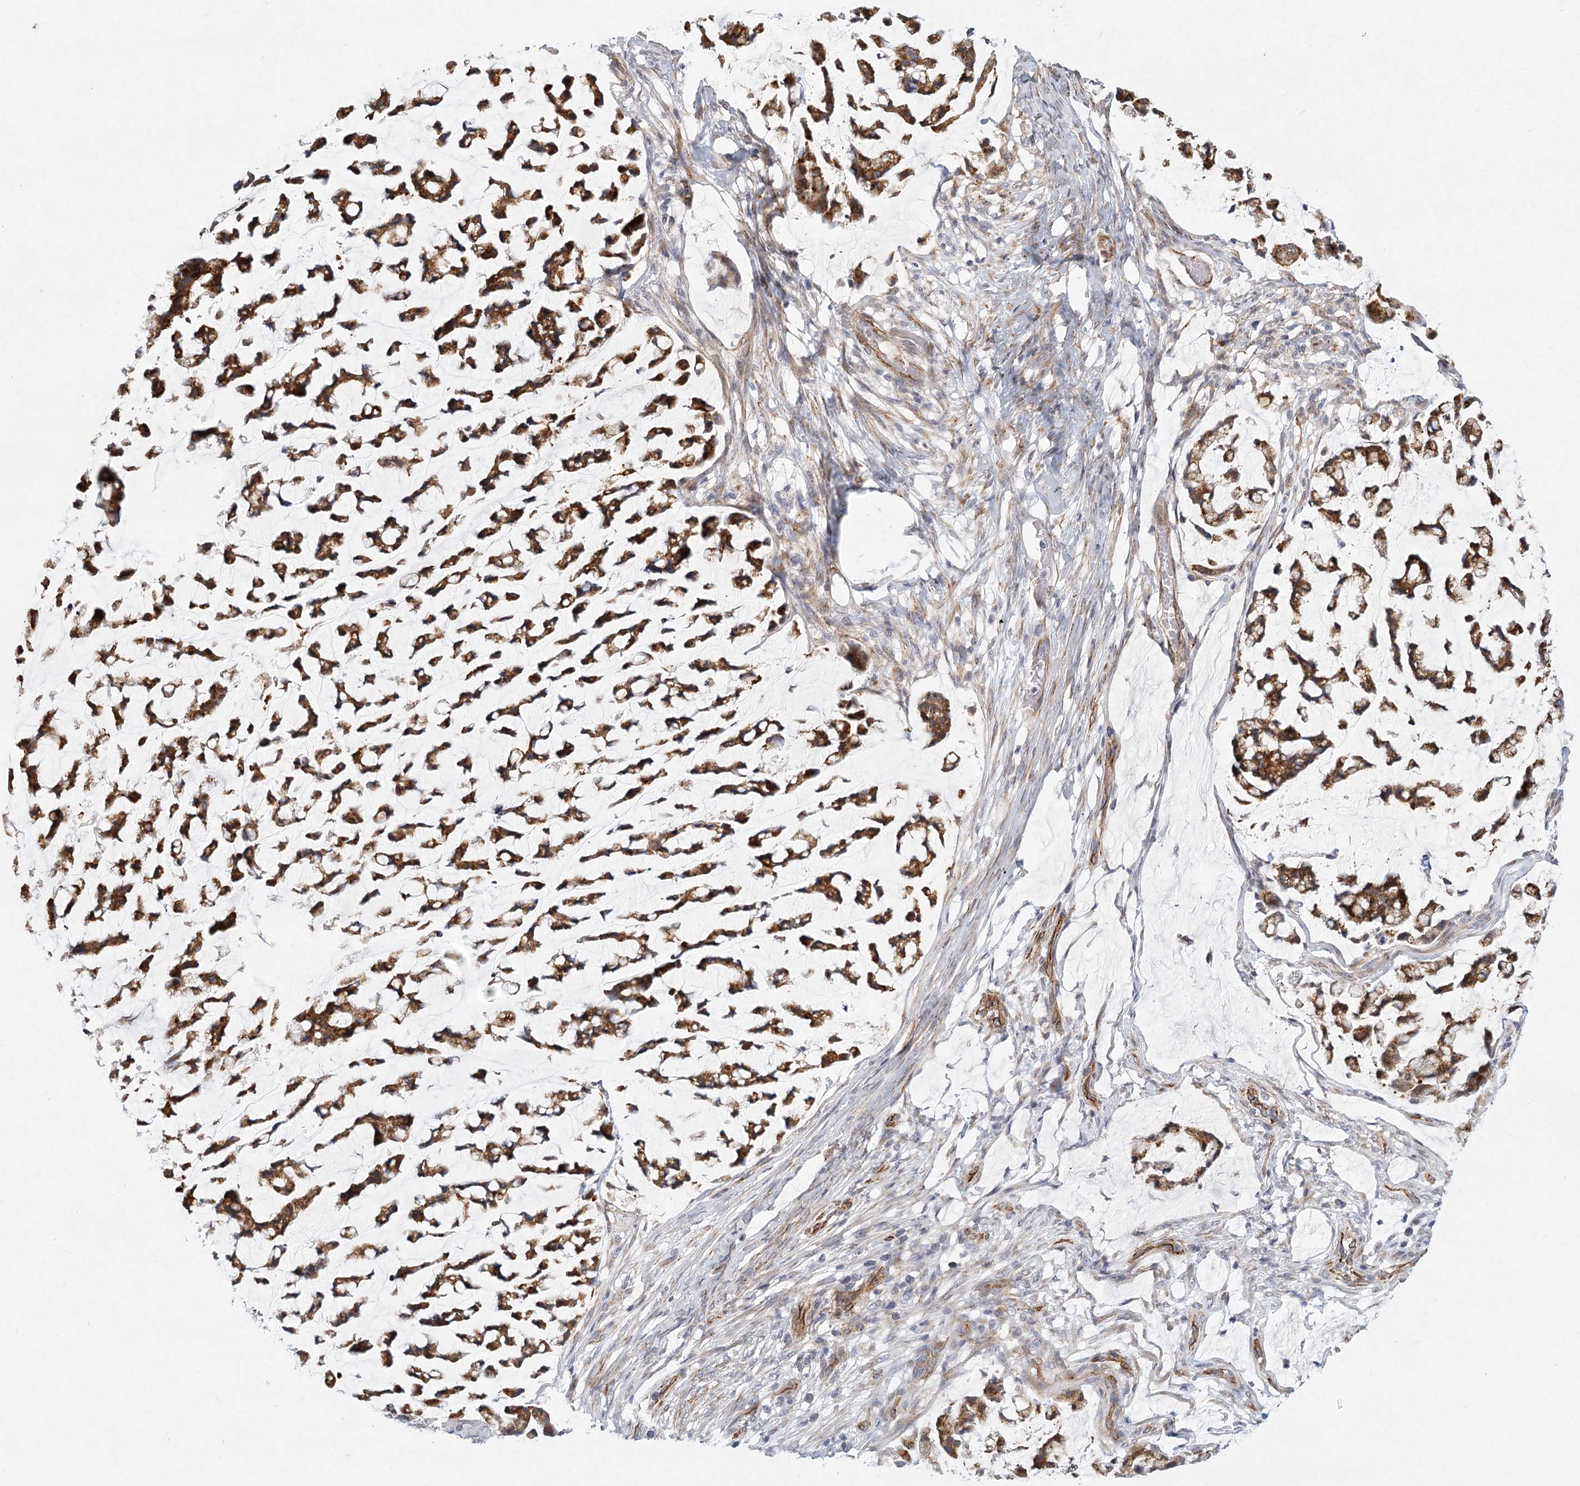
{"staining": {"intensity": "moderate", "quantity": ">75%", "location": "cytoplasmic/membranous"}, "tissue": "stomach cancer", "cell_type": "Tumor cells", "image_type": "cancer", "snomed": [{"axis": "morphology", "description": "Adenocarcinoma, NOS"}, {"axis": "topography", "description": "Stomach, lower"}], "caption": "A brown stain highlights moderate cytoplasmic/membranous positivity of a protein in human stomach cancer tumor cells.", "gene": "MEPE", "patient": {"sex": "male", "age": 67}}